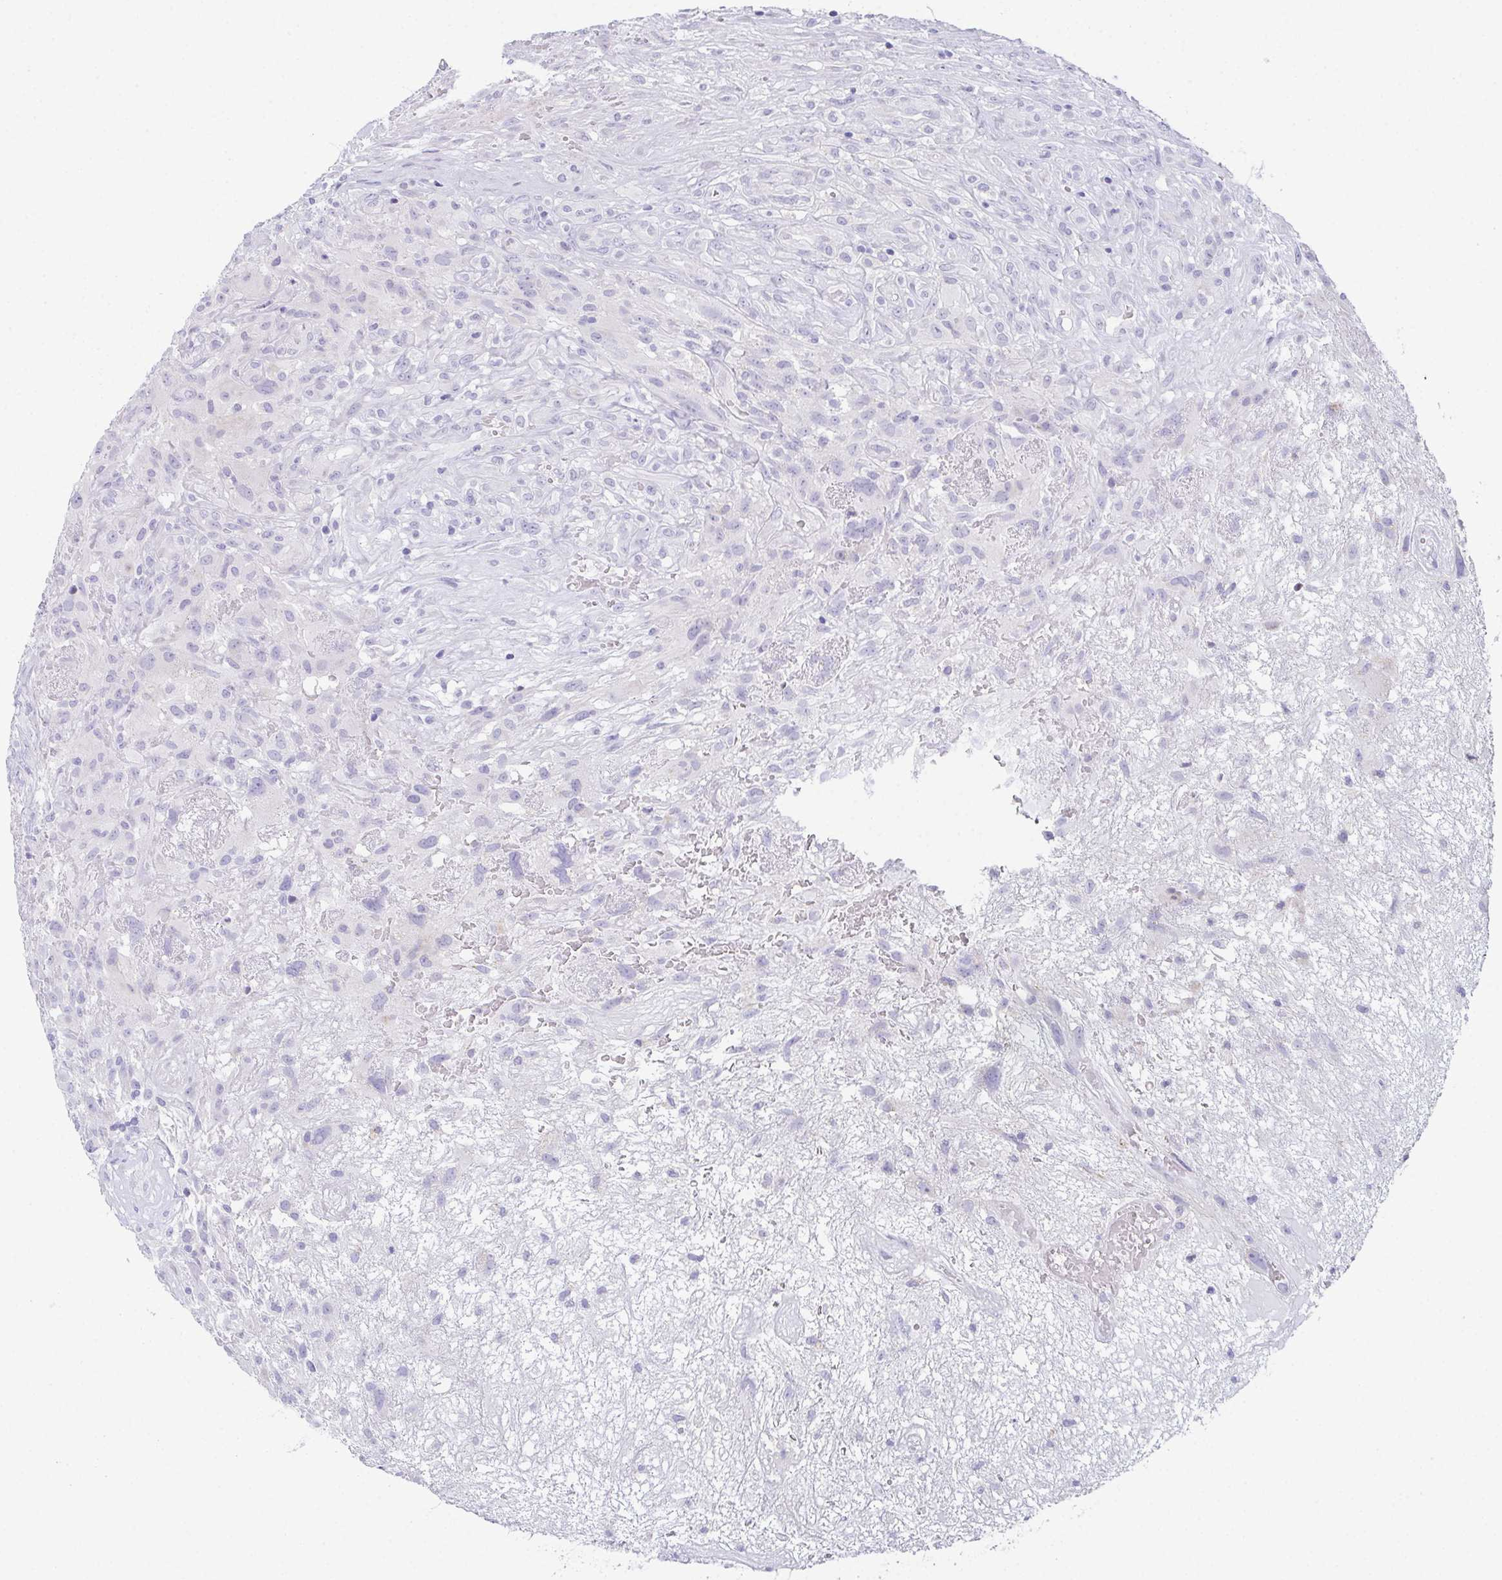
{"staining": {"intensity": "negative", "quantity": "none", "location": "none"}, "tissue": "glioma", "cell_type": "Tumor cells", "image_type": "cancer", "snomed": [{"axis": "morphology", "description": "Glioma, malignant, High grade"}, {"axis": "topography", "description": "Brain"}], "caption": "Protein analysis of malignant high-grade glioma reveals no significant staining in tumor cells.", "gene": "TEX19", "patient": {"sex": "male", "age": 46}}